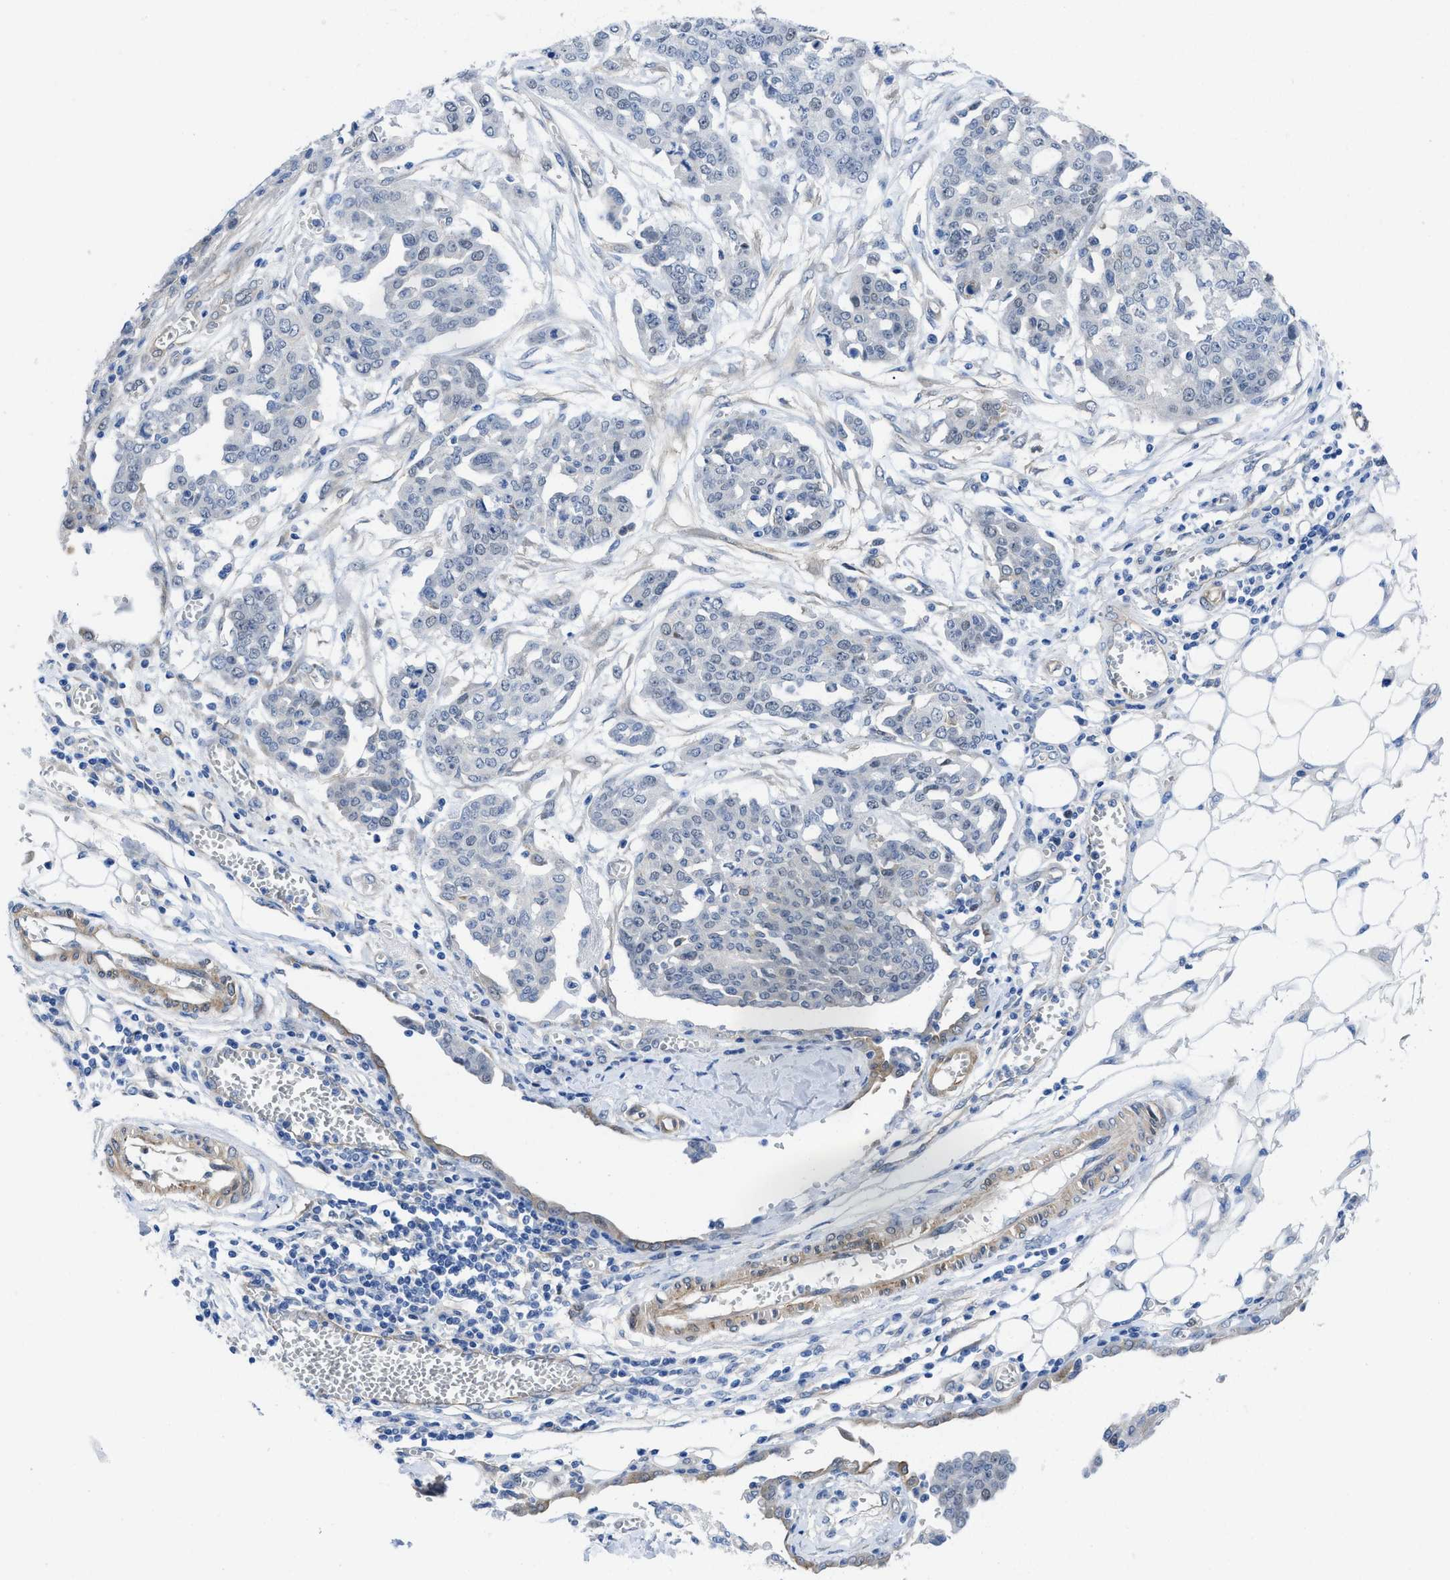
{"staining": {"intensity": "negative", "quantity": "none", "location": "none"}, "tissue": "ovarian cancer", "cell_type": "Tumor cells", "image_type": "cancer", "snomed": [{"axis": "morphology", "description": "Cystadenocarcinoma, serous, NOS"}, {"axis": "topography", "description": "Soft tissue"}, {"axis": "topography", "description": "Ovary"}], "caption": "A micrograph of human ovarian serous cystadenocarcinoma is negative for staining in tumor cells. (DAB (3,3'-diaminobenzidine) IHC visualized using brightfield microscopy, high magnification).", "gene": "PDLIM5", "patient": {"sex": "female", "age": 57}}